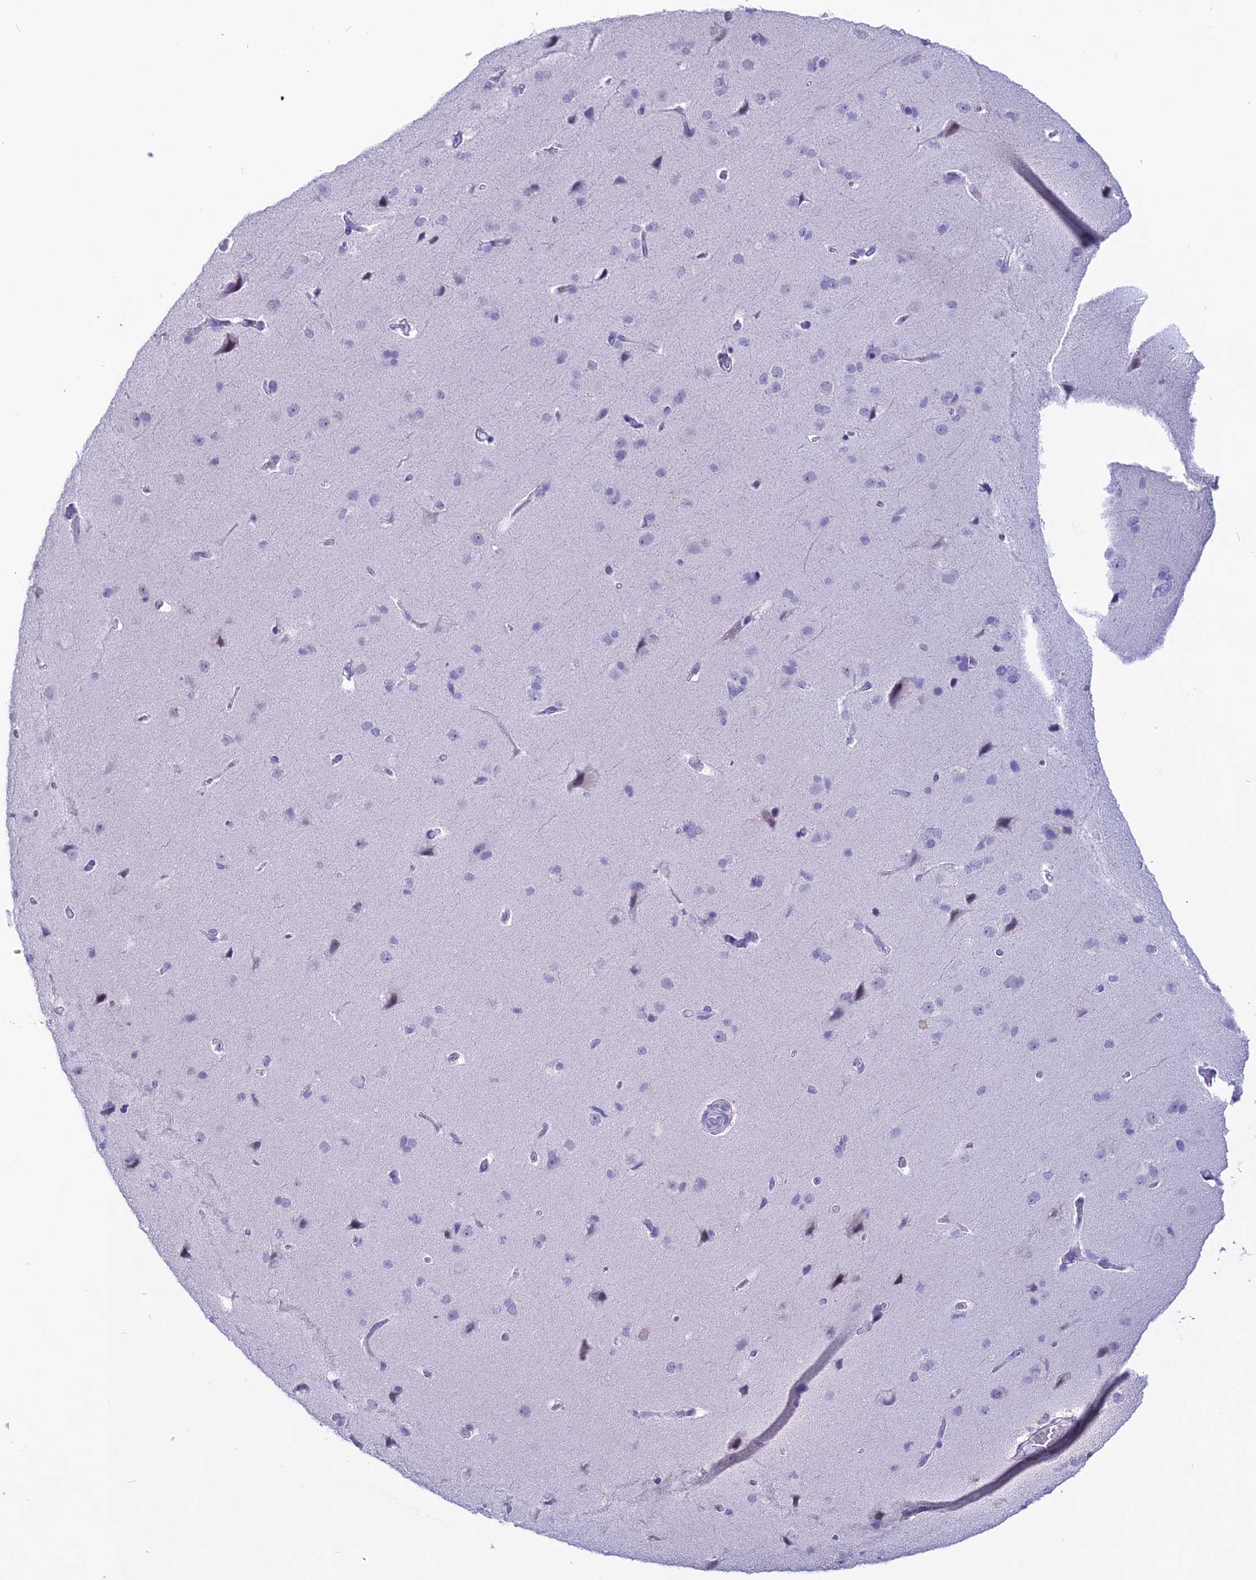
{"staining": {"intensity": "negative", "quantity": "none", "location": "none"}, "tissue": "cerebral cortex", "cell_type": "Endothelial cells", "image_type": "normal", "snomed": [{"axis": "morphology", "description": "Normal tissue, NOS"}, {"axis": "topography", "description": "Cerebral cortex"}], "caption": "Photomicrograph shows no protein staining in endothelial cells of unremarkable cerebral cortex.", "gene": "CGB1", "patient": {"sex": "male", "age": 62}}